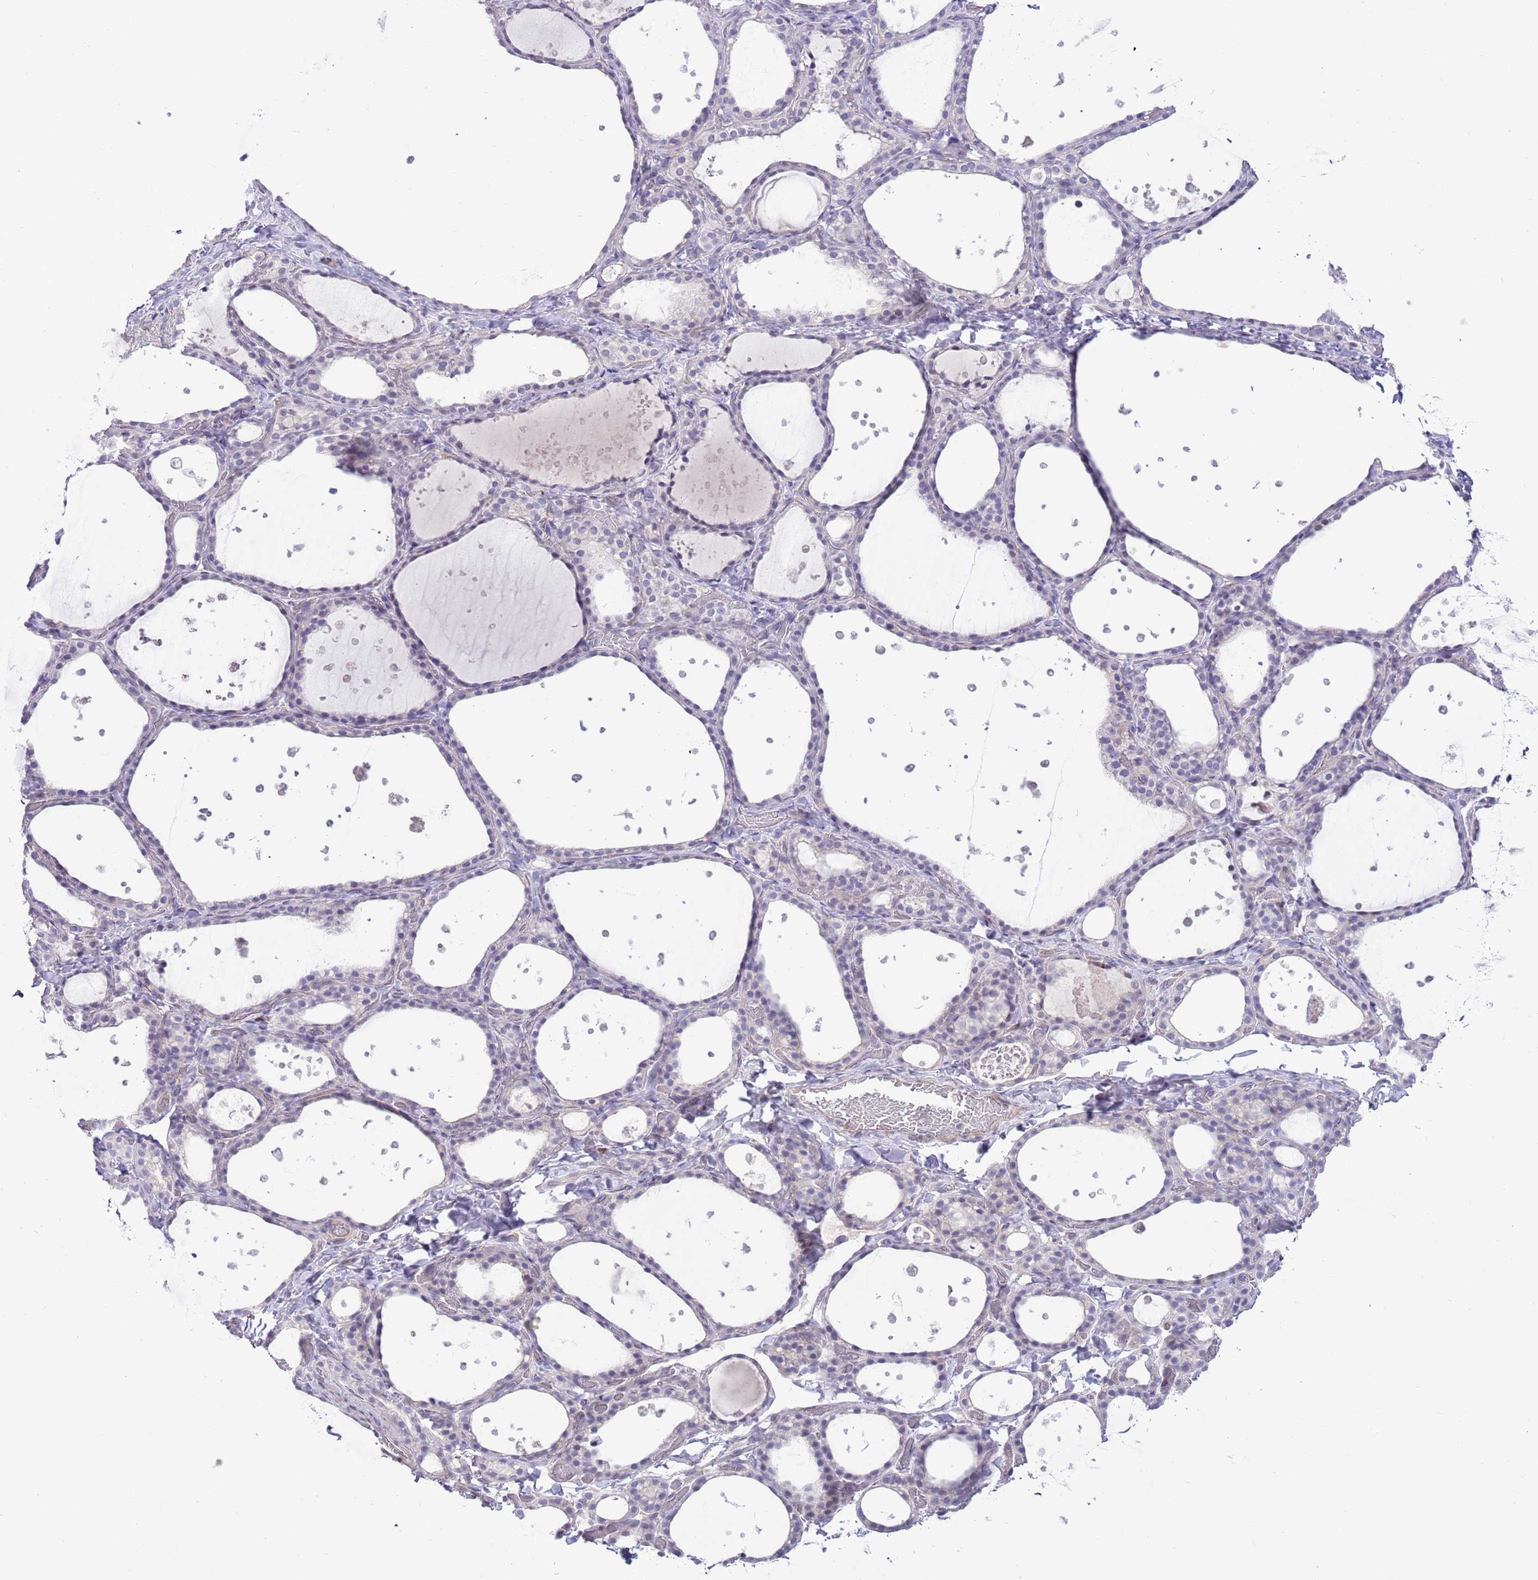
{"staining": {"intensity": "negative", "quantity": "none", "location": "none"}, "tissue": "thyroid gland", "cell_type": "Glandular cells", "image_type": "normal", "snomed": [{"axis": "morphology", "description": "Normal tissue, NOS"}, {"axis": "topography", "description": "Thyroid gland"}], "caption": "Glandular cells show no significant protein staining in benign thyroid gland.", "gene": "FBRSL1", "patient": {"sex": "female", "age": 44}}